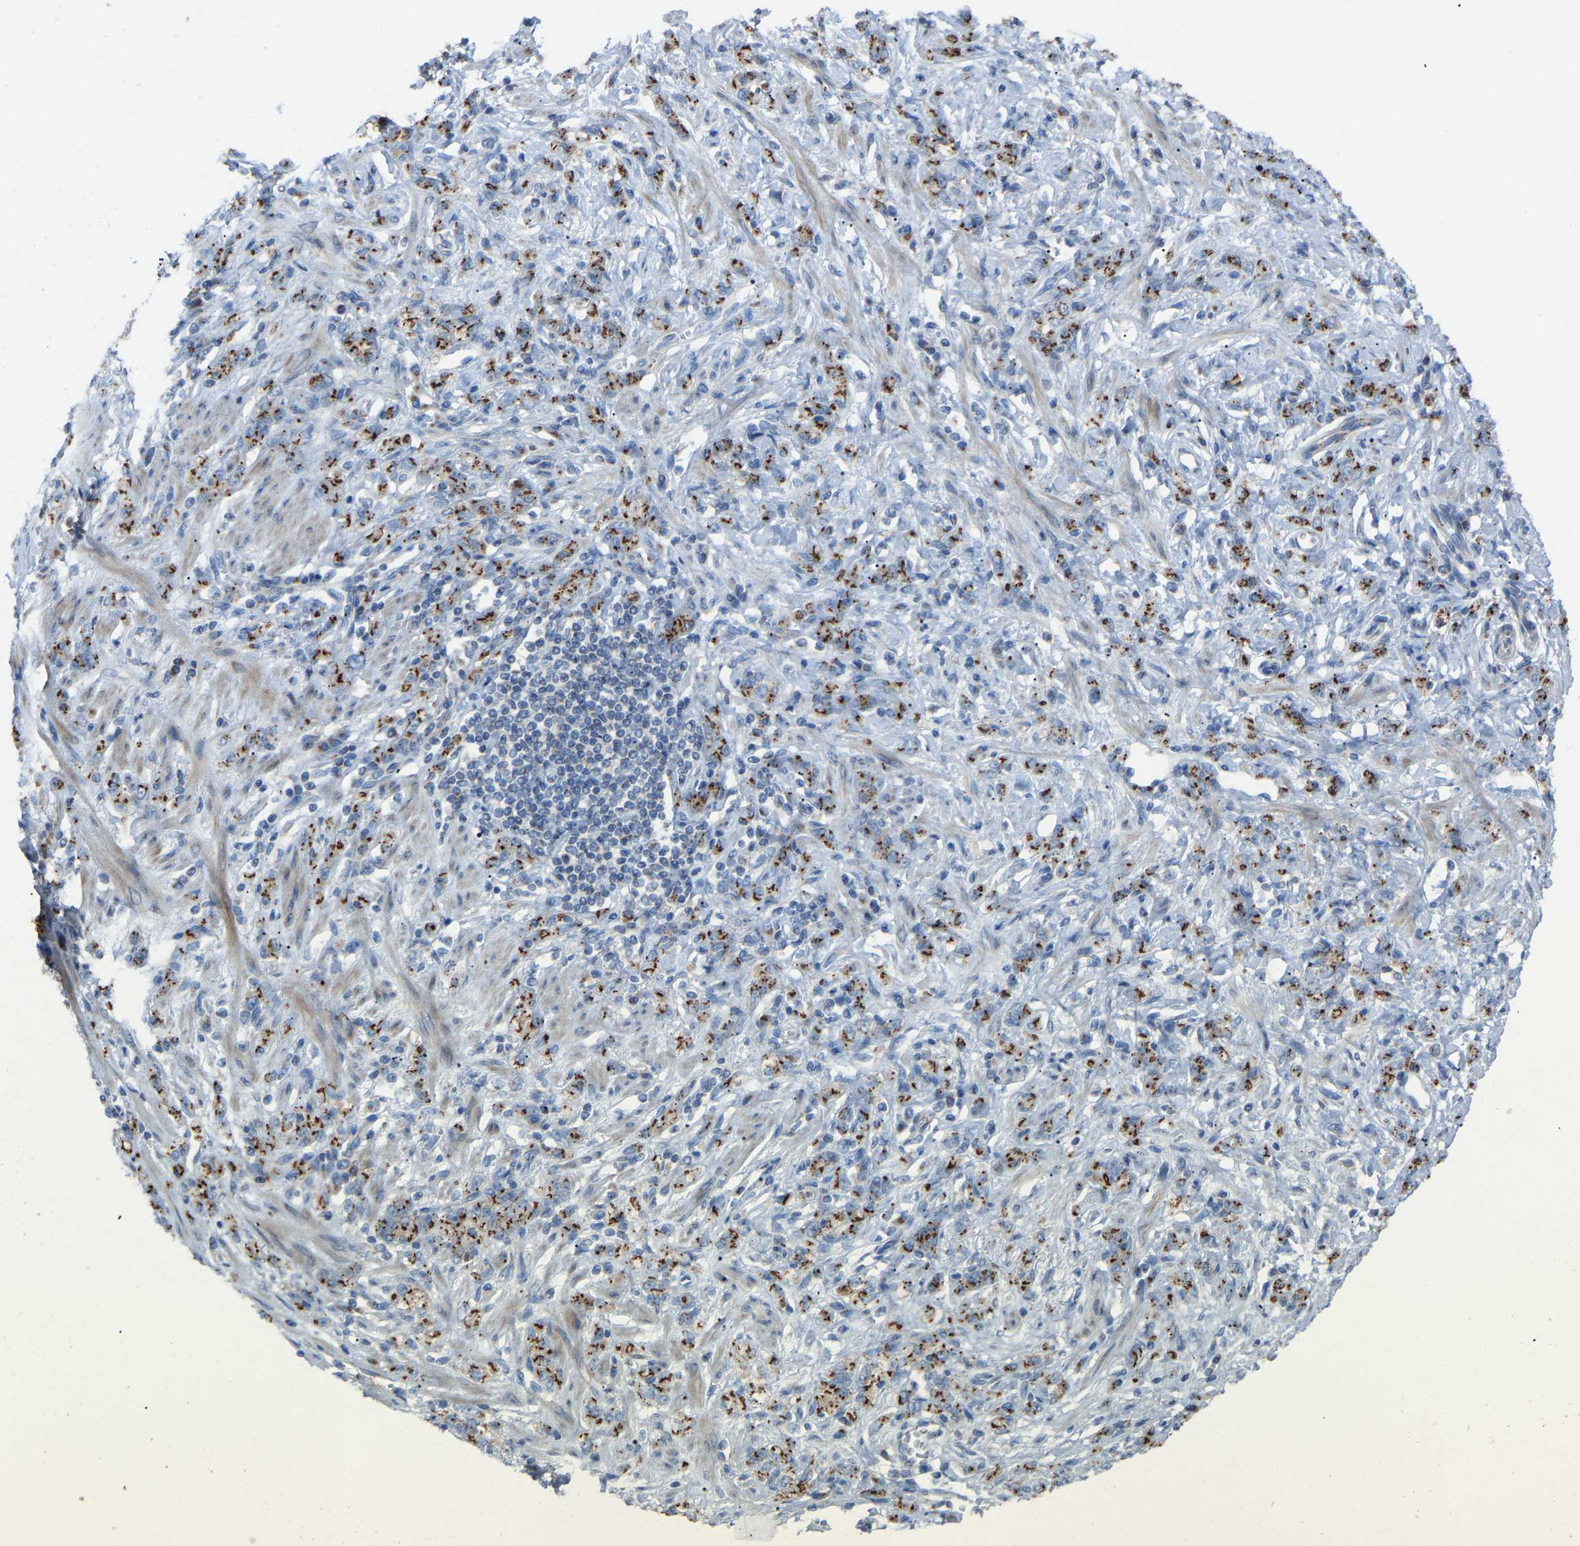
{"staining": {"intensity": "moderate", "quantity": ">75%", "location": "cytoplasmic/membranous"}, "tissue": "stomach cancer", "cell_type": "Tumor cells", "image_type": "cancer", "snomed": [{"axis": "morphology", "description": "Normal tissue, NOS"}, {"axis": "morphology", "description": "Adenocarcinoma, NOS"}, {"axis": "topography", "description": "Stomach"}], "caption": "Protein expression by immunohistochemistry reveals moderate cytoplasmic/membranous expression in about >75% of tumor cells in stomach cancer (adenocarcinoma).", "gene": "CANT1", "patient": {"sex": "male", "age": 82}}